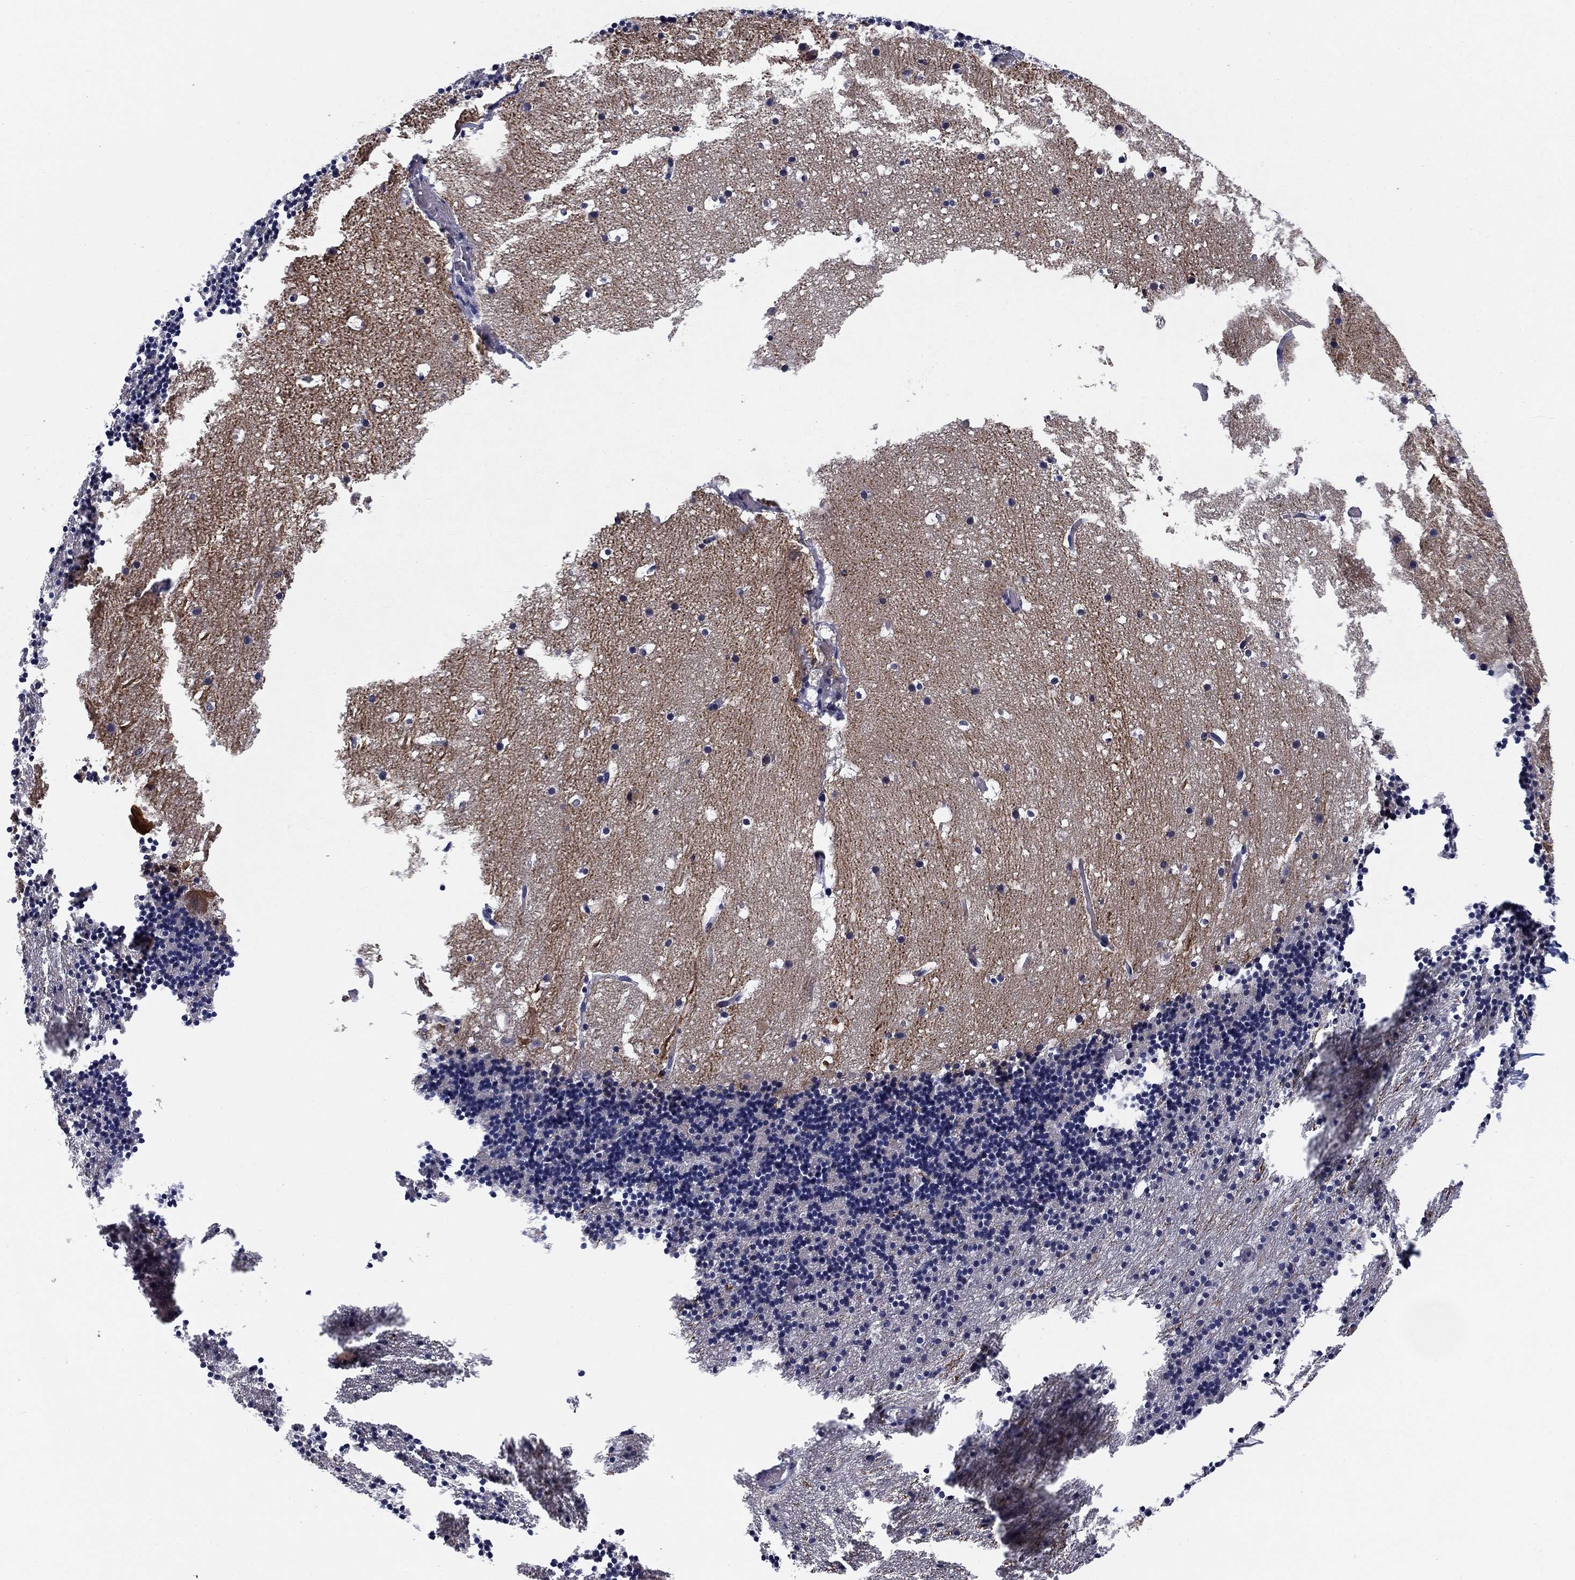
{"staining": {"intensity": "negative", "quantity": "none", "location": "none"}, "tissue": "cerebellum", "cell_type": "Cells in granular layer", "image_type": "normal", "snomed": [{"axis": "morphology", "description": "Normal tissue, NOS"}, {"axis": "topography", "description": "Cerebellum"}], "caption": "Immunohistochemistry (IHC) of unremarkable cerebellum displays no positivity in cells in granular layer.", "gene": "CALB1", "patient": {"sex": "male", "age": 37}}